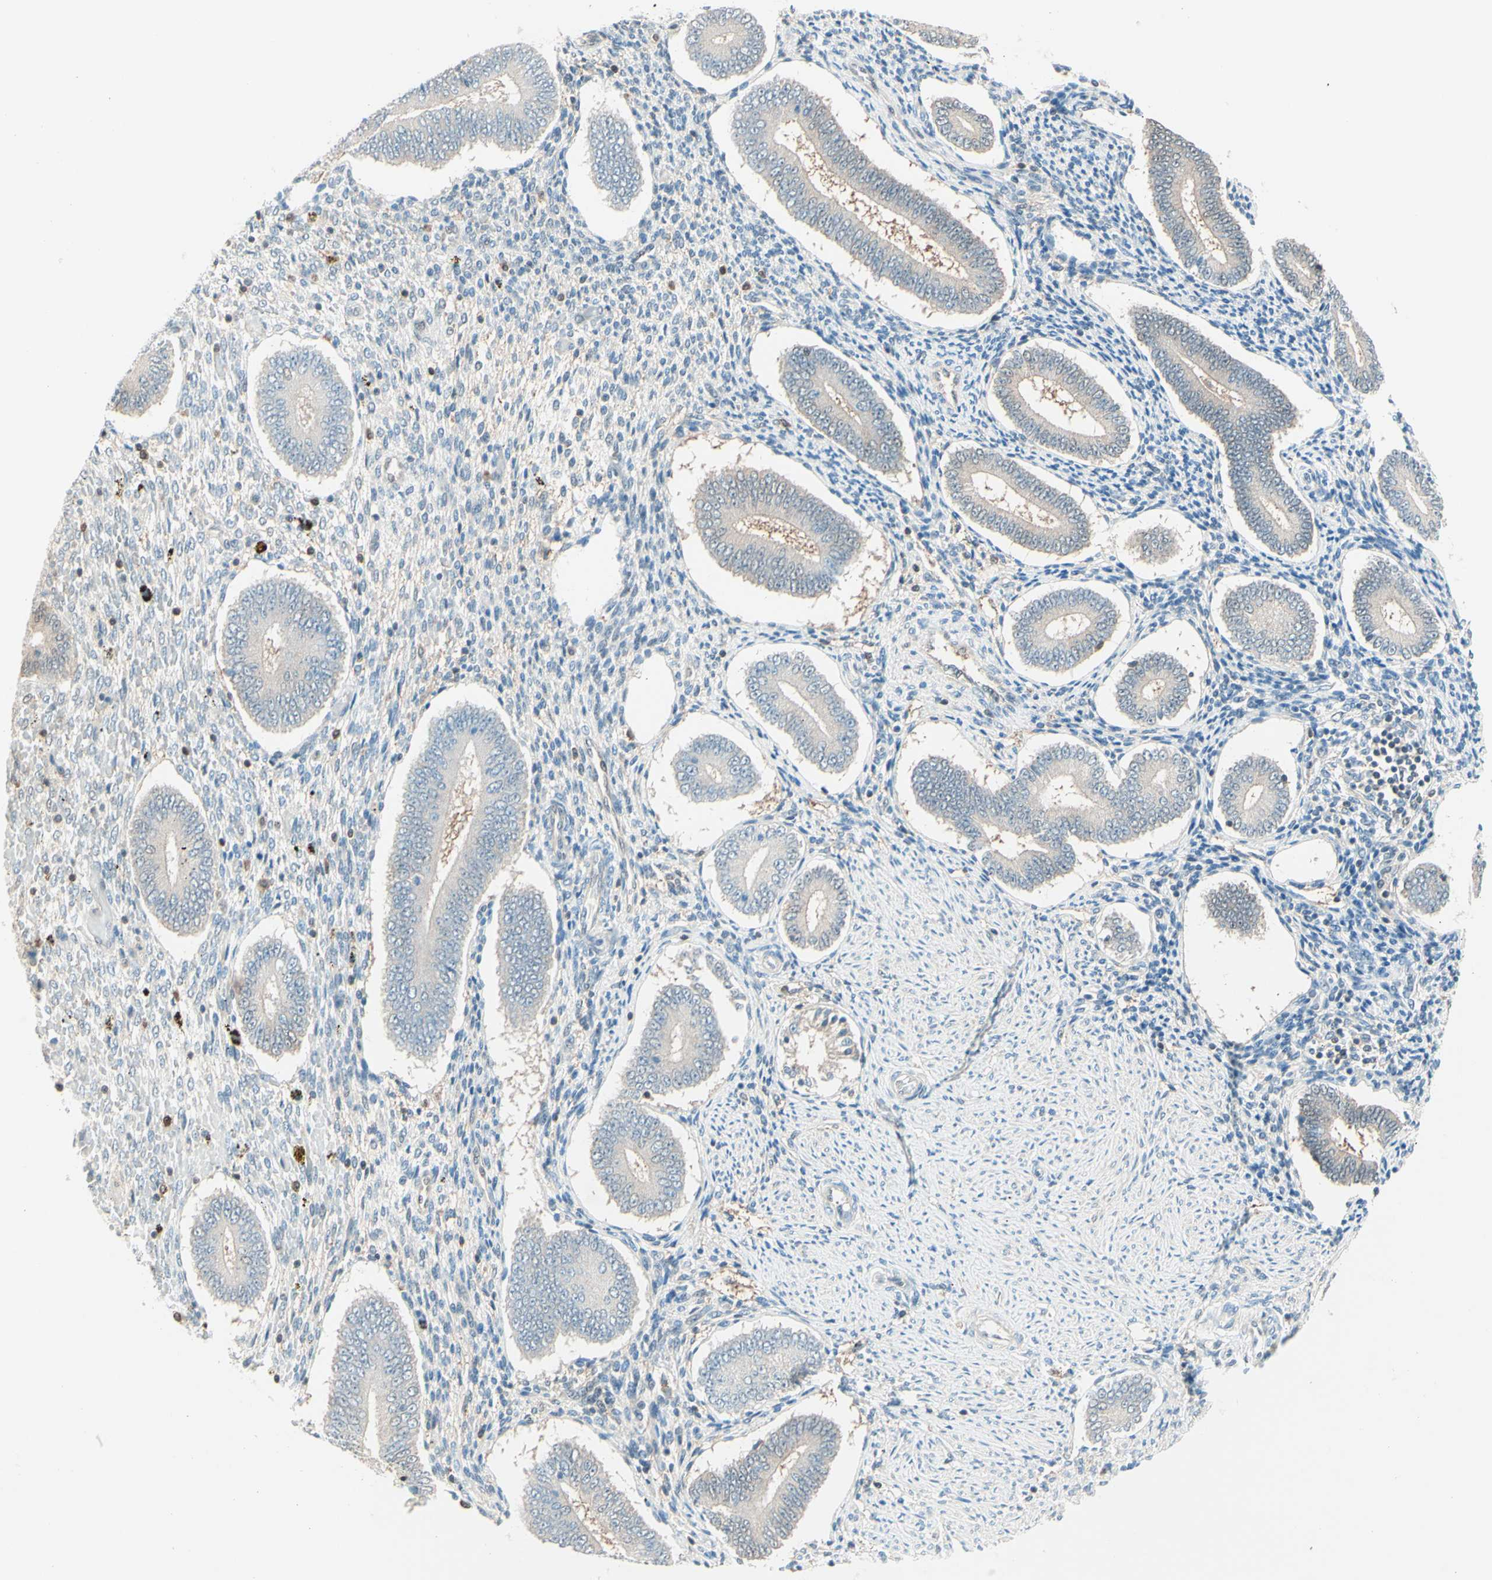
{"staining": {"intensity": "weak", "quantity": "<25%", "location": "nuclear"}, "tissue": "endometrium", "cell_type": "Cells in endometrial stroma", "image_type": "normal", "snomed": [{"axis": "morphology", "description": "Normal tissue, NOS"}, {"axis": "topography", "description": "Endometrium"}], "caption": "Immunohistochemistry histopathology image of benign endometrium stained for a protein (brown), which shows no expression in cells in endometrial stroma. (DAB immunohistochemistry (IHC) with hematoxylin counter stain).", "gene": "UPK3B", "patient": {"sex": "female", "age": 42}}